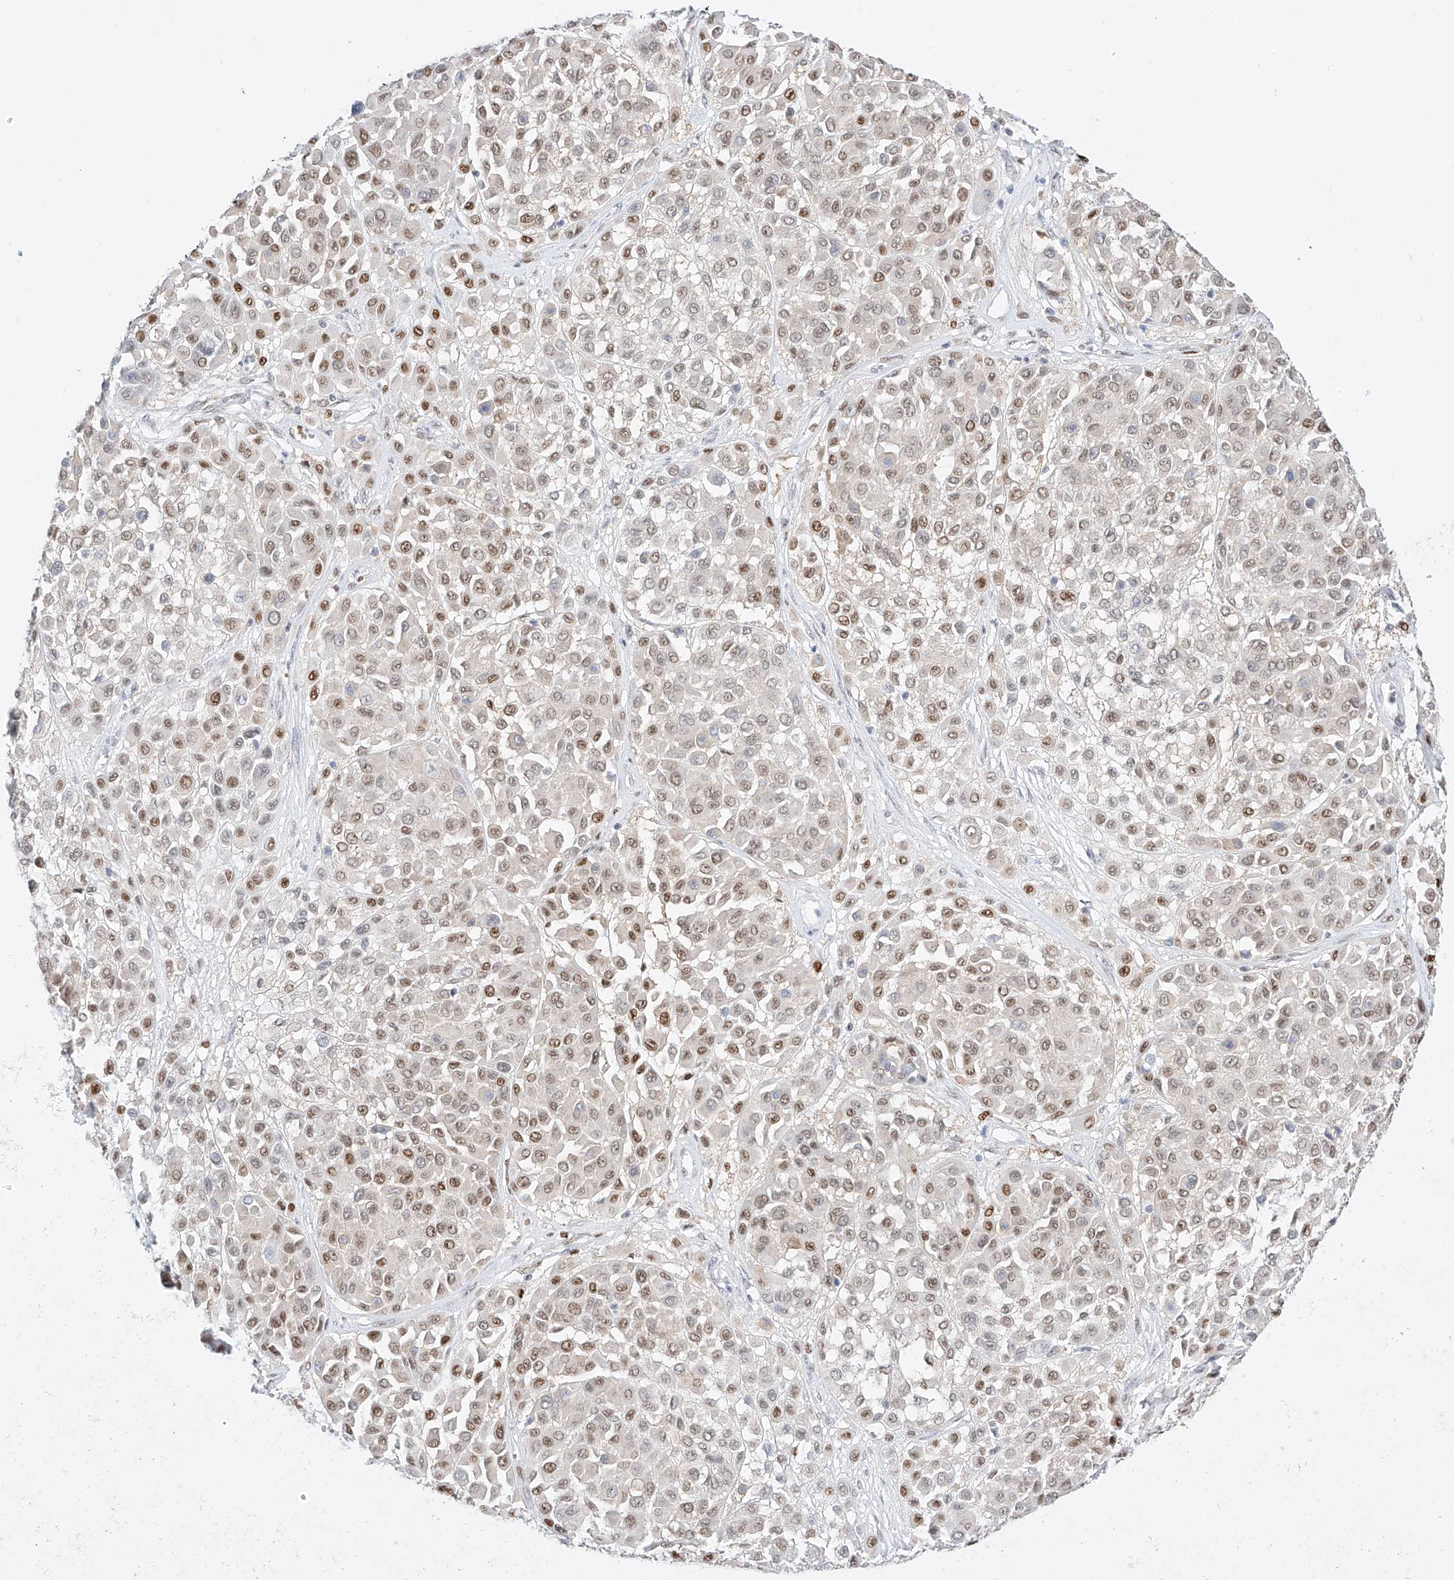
{"staining": {"intensity": "moderate", "quantity": "25%-75%", "location": "nuclear"}, "tissue": "melanoma", "cell_type": "Tumor cells", "image_type": "cancer", "snomed": [{"axis": "morphology", "description": "Malignant melanoma, Metastatic site"}, {"axis": "topography", "description": "Soft tissue"}], "caption": "Tumor cells exhibit medium levels of moderate nuclear positivity in about 25%-75% of cells in human malignant melanoma (metastatic site).", "gene": "APIP", "patient": {"sex": "male", "age": 41}}